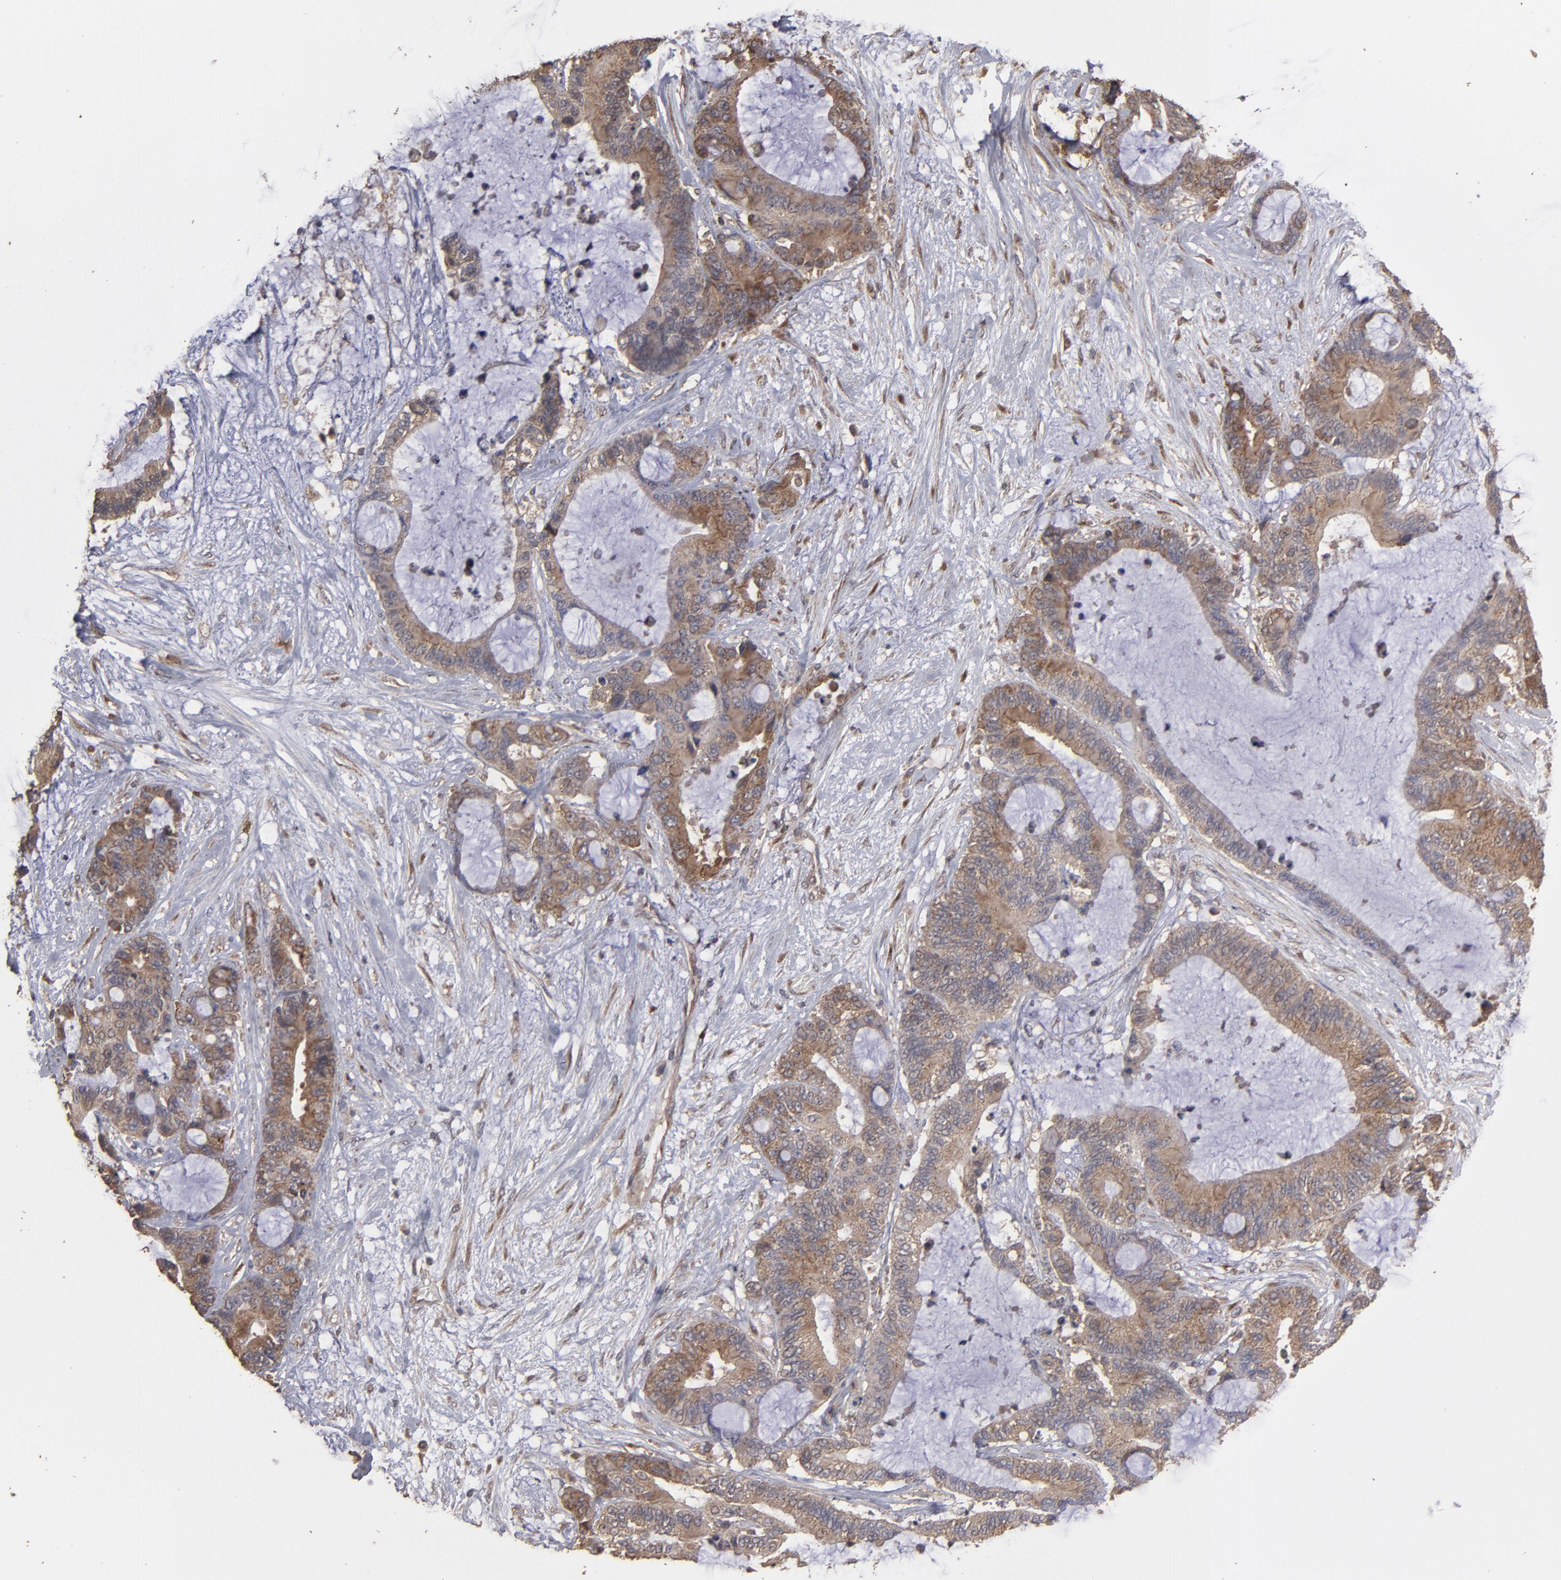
{"staining": {"intensity": "moderate", "quantity": ">75%", "location": "cytoplasmic/membranous"}, "tissue": "liver cancer", "cell_type": "Tumor cells", "image_type": "cancer", "snomed": [{"axis": "morphology", "description": "Cholangiocarcinoma"}, {"axis": "topography", "description": "Liver"}], "caption": "This image demonstrates immunohistochemistry staining of liver cancer (cholangiocarcinoma), with medium moderate cytoplasmic/membranous expression in about >75% of tumor cells.", "gene": "MMP2", "patient": {"sex": "female", "age": 73}}